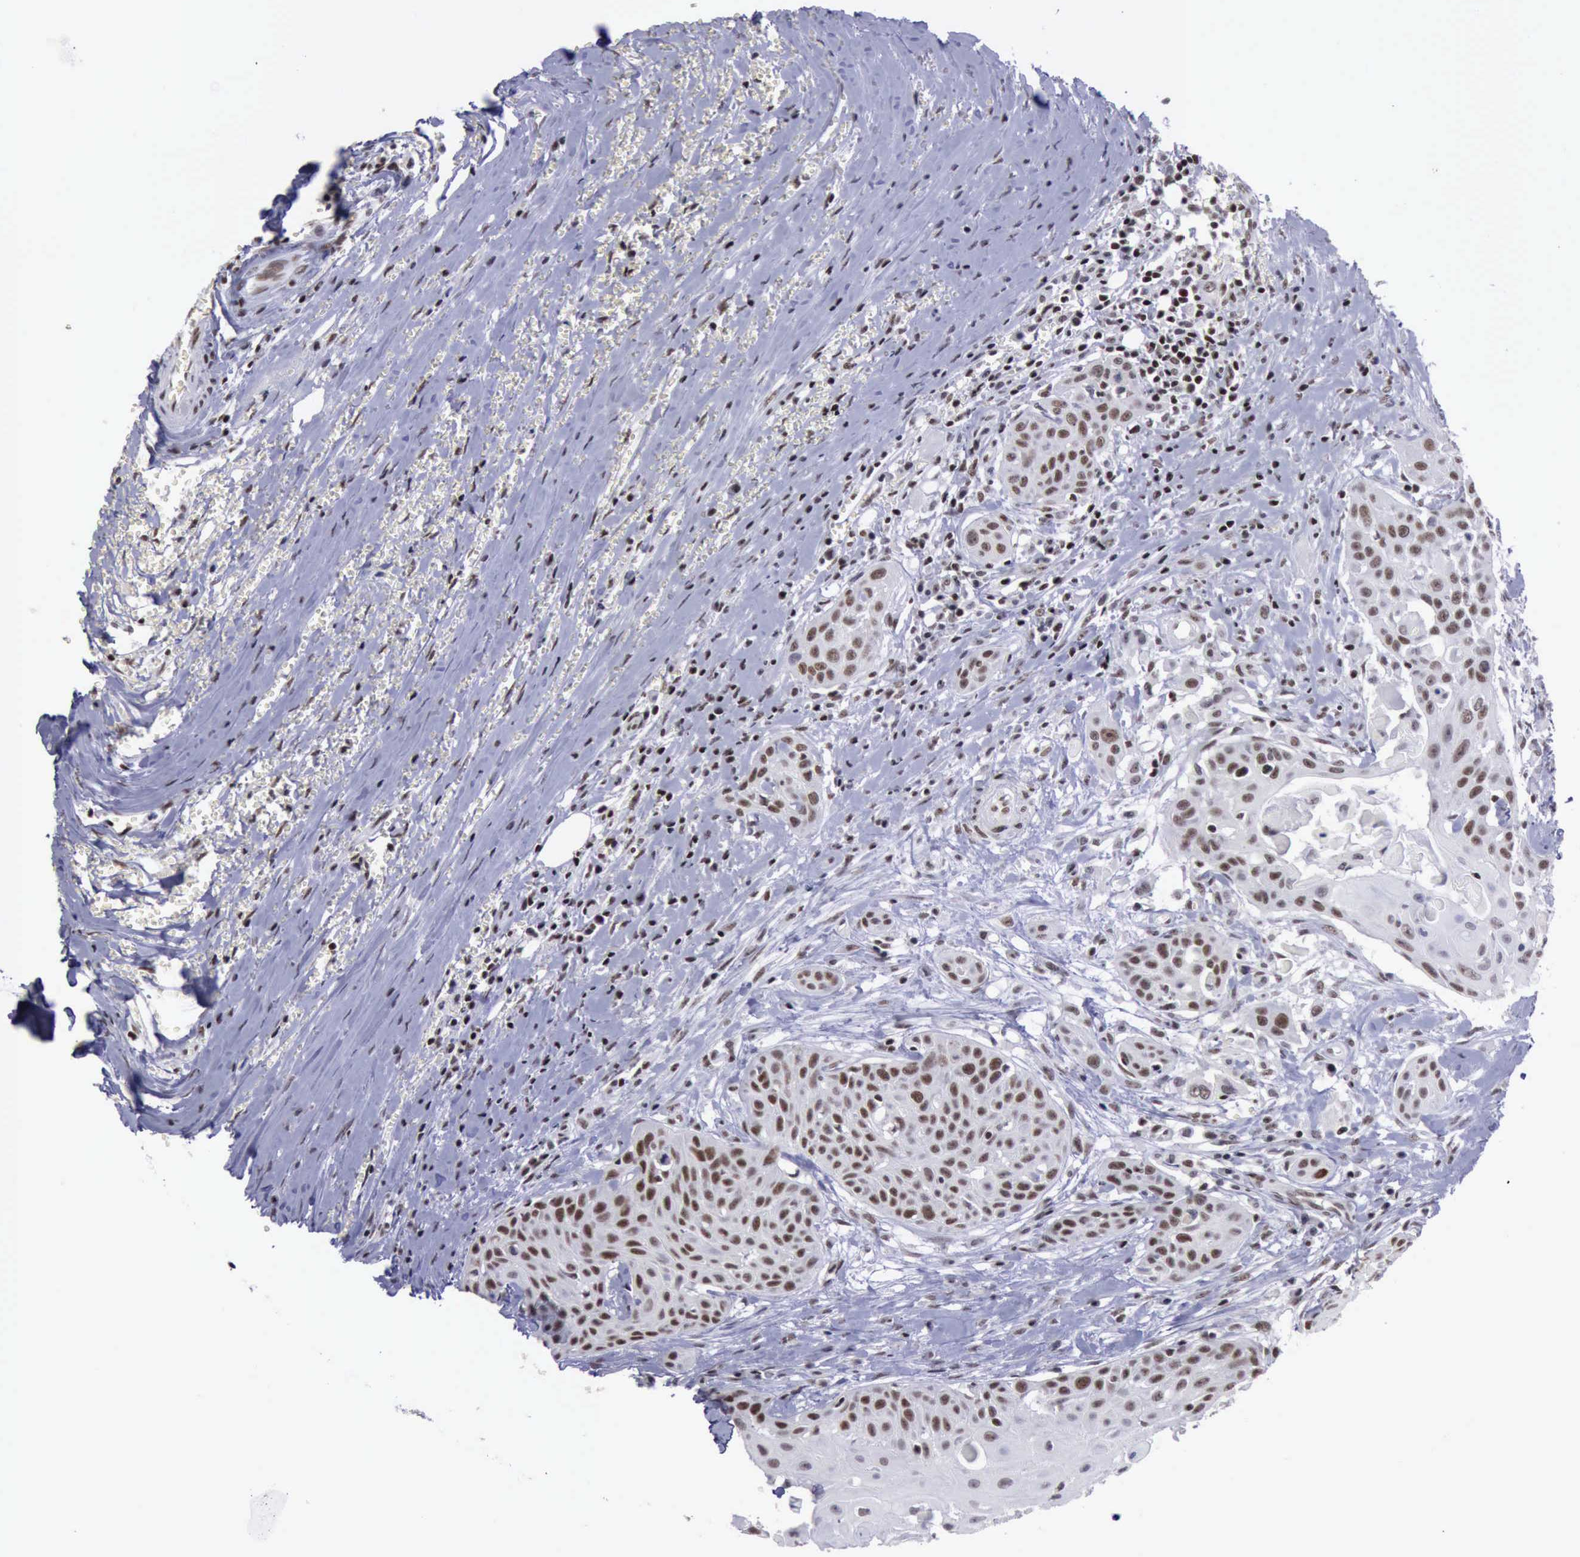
{"staining": {"intensity": "moderate", "quantity": "25%-75%", "location": "nuclear"}, "tissue": "head and neck cancer", "cell_type": "Tumor cells", "image_type": "cancer", "snomed": [{"axis": "morphology", "description": "Squamous cell carcinoma, NOS"}, {"axis": "morphology", "description": "Squamous cell carcinoma, metastatic, NOS"}, {"axis": "topography", "description": "Lymph node"}, {"axis": "topography", "description": "Salivary gland"}, {"axis": "topography", "description": "Head-Neck"}], "caption": "DAB immunohistochemical staining of head and neck cancer demonstrates moderate nuclear protein expression in approximately 25%-75% of tumor cells.", "gene": "YY1", "patient": {"sex": "female", "age": 74}}